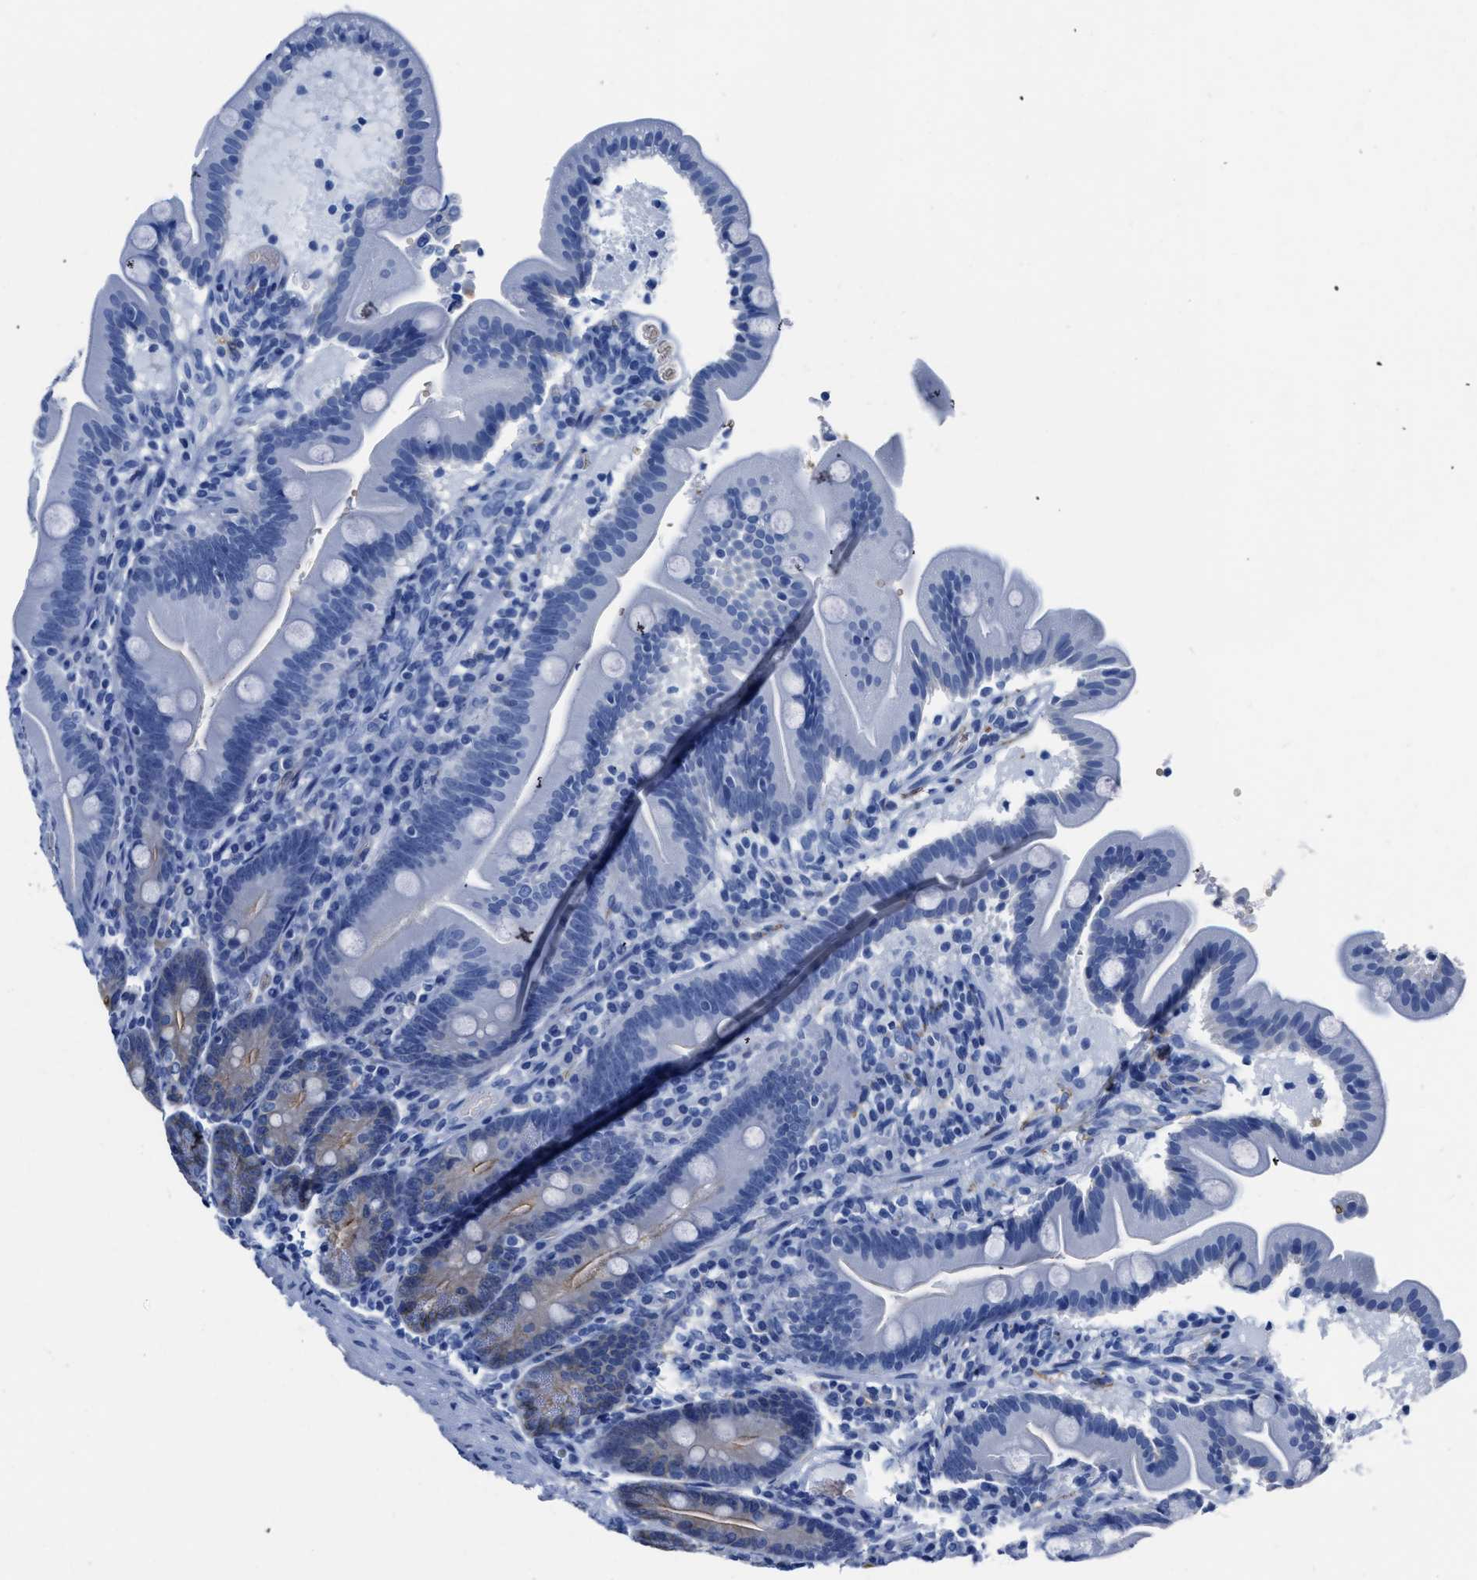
{"staining": {"intensity": "moderate", "quantity": "<25%", "location": "cytoplasmic/membranous"}, "tissue": "duodenum", "cell_type": "Glandular cells", "image_type": "normal", "snomed": [{"axis": "morphology", "description": "Normal tissue, NOS"}, {"axis": "topography", "description": "Duodenum"}], "caption": "A high-resolution photomicrograph shows IHC staining of unremarkable duodenum, which exhibits moderate cytoplasmic/membranous positivity in approximately <25% of glandular cells.", "gene": "AQP1", "patient": {"sex": "male", "age": 54}}